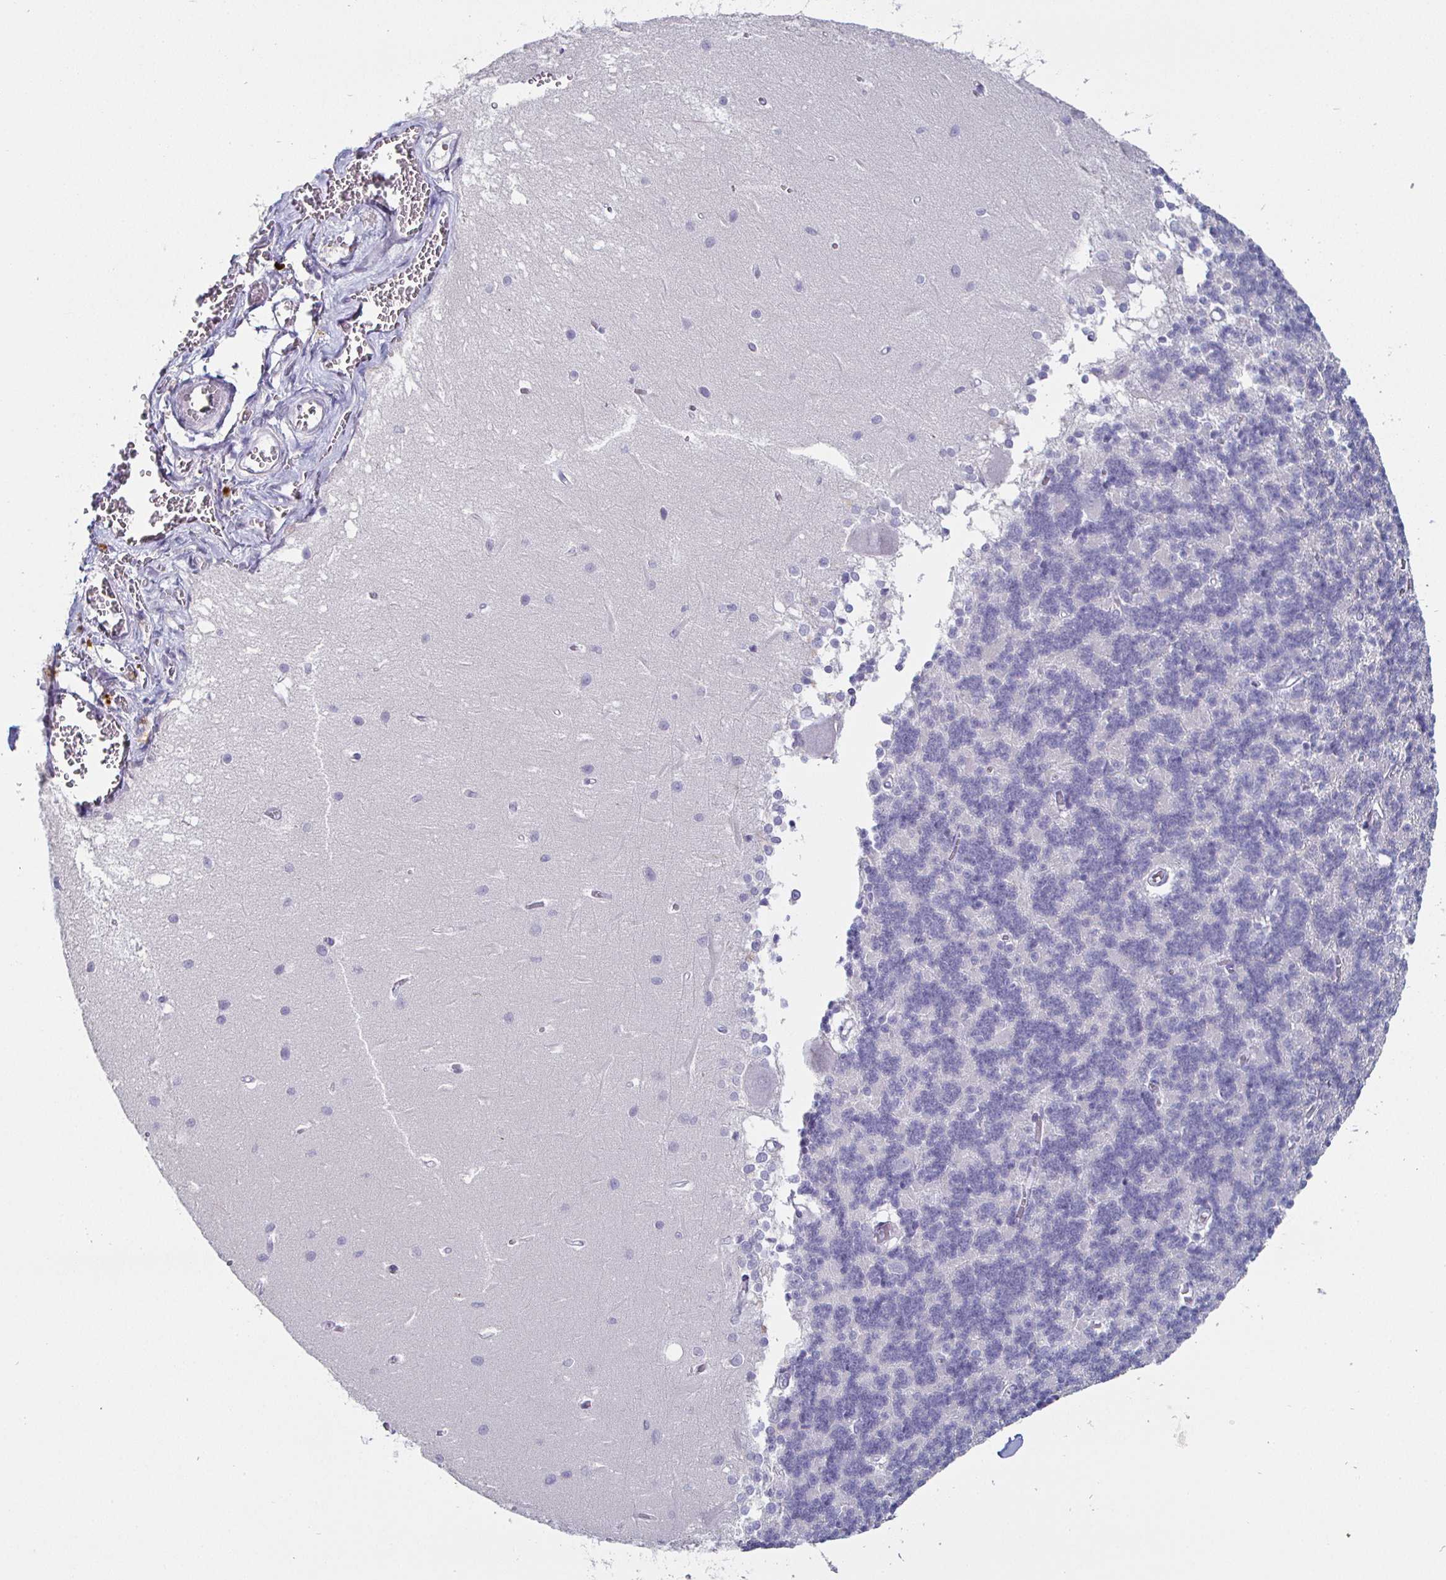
{"staining": {"intensity": "negative", "quantity": "none", "location": "none"}, "tissue": "cerebellum", "cell_type": "Cells in granular layer", "image_type": "normal", "snomed": [{"axis": "morphology", "description": "Normal tissue, NOS"}, {"axis": "topography", "description": "Cerebellum"}], "caption": "Photomicrograph shows no significant protein expression in cells in granular layer of benign cerebellum.", "gene": "ENPP1", "patient": {"sex": "male", "age": 37}}